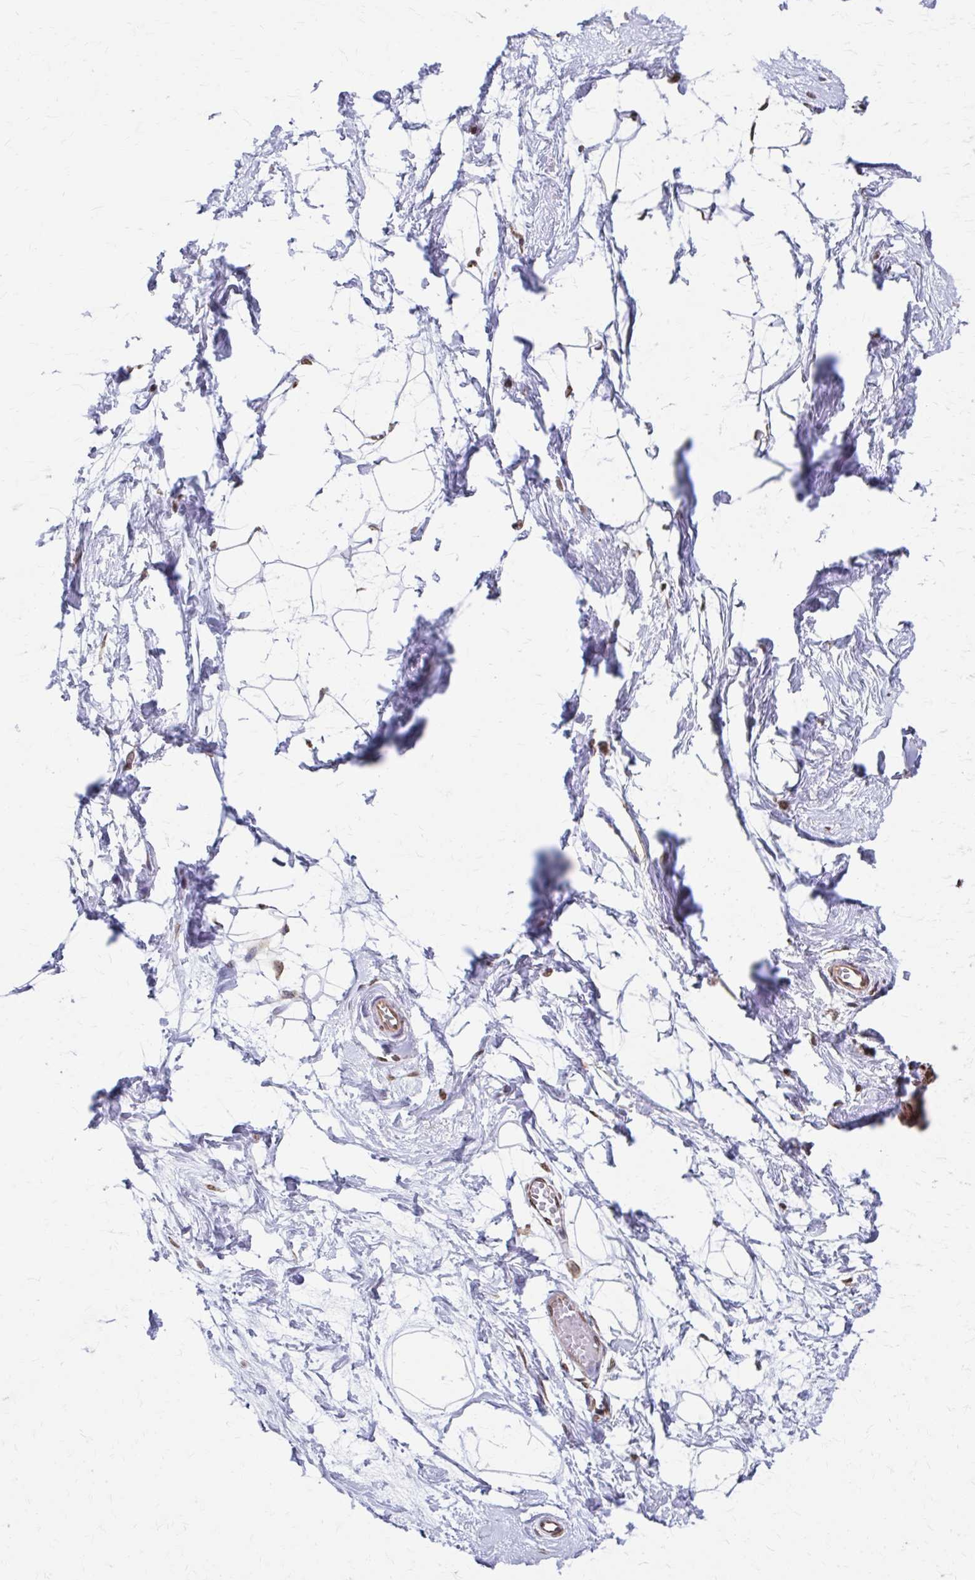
{"staining": {"intensity": "negative", "quantity": "none", "location": "none"}, "tissue": "breast", "cell_type": "Adipocytes", "image_type": "normal", "snomed": [{"axis": "morphology", "description": "Normal tissue, NOS"}, {"axis": "topography", "description": "Breast"}], "caption": "A high-resolution histopathology image shows immunohistochemistry staining of normal breast, which exhibits no significant positivity in adipocytes. (DAB immunohistochemistry, high magnification).", "gene": "ORC3", "patient": {"sex": "female", "age": 45}}